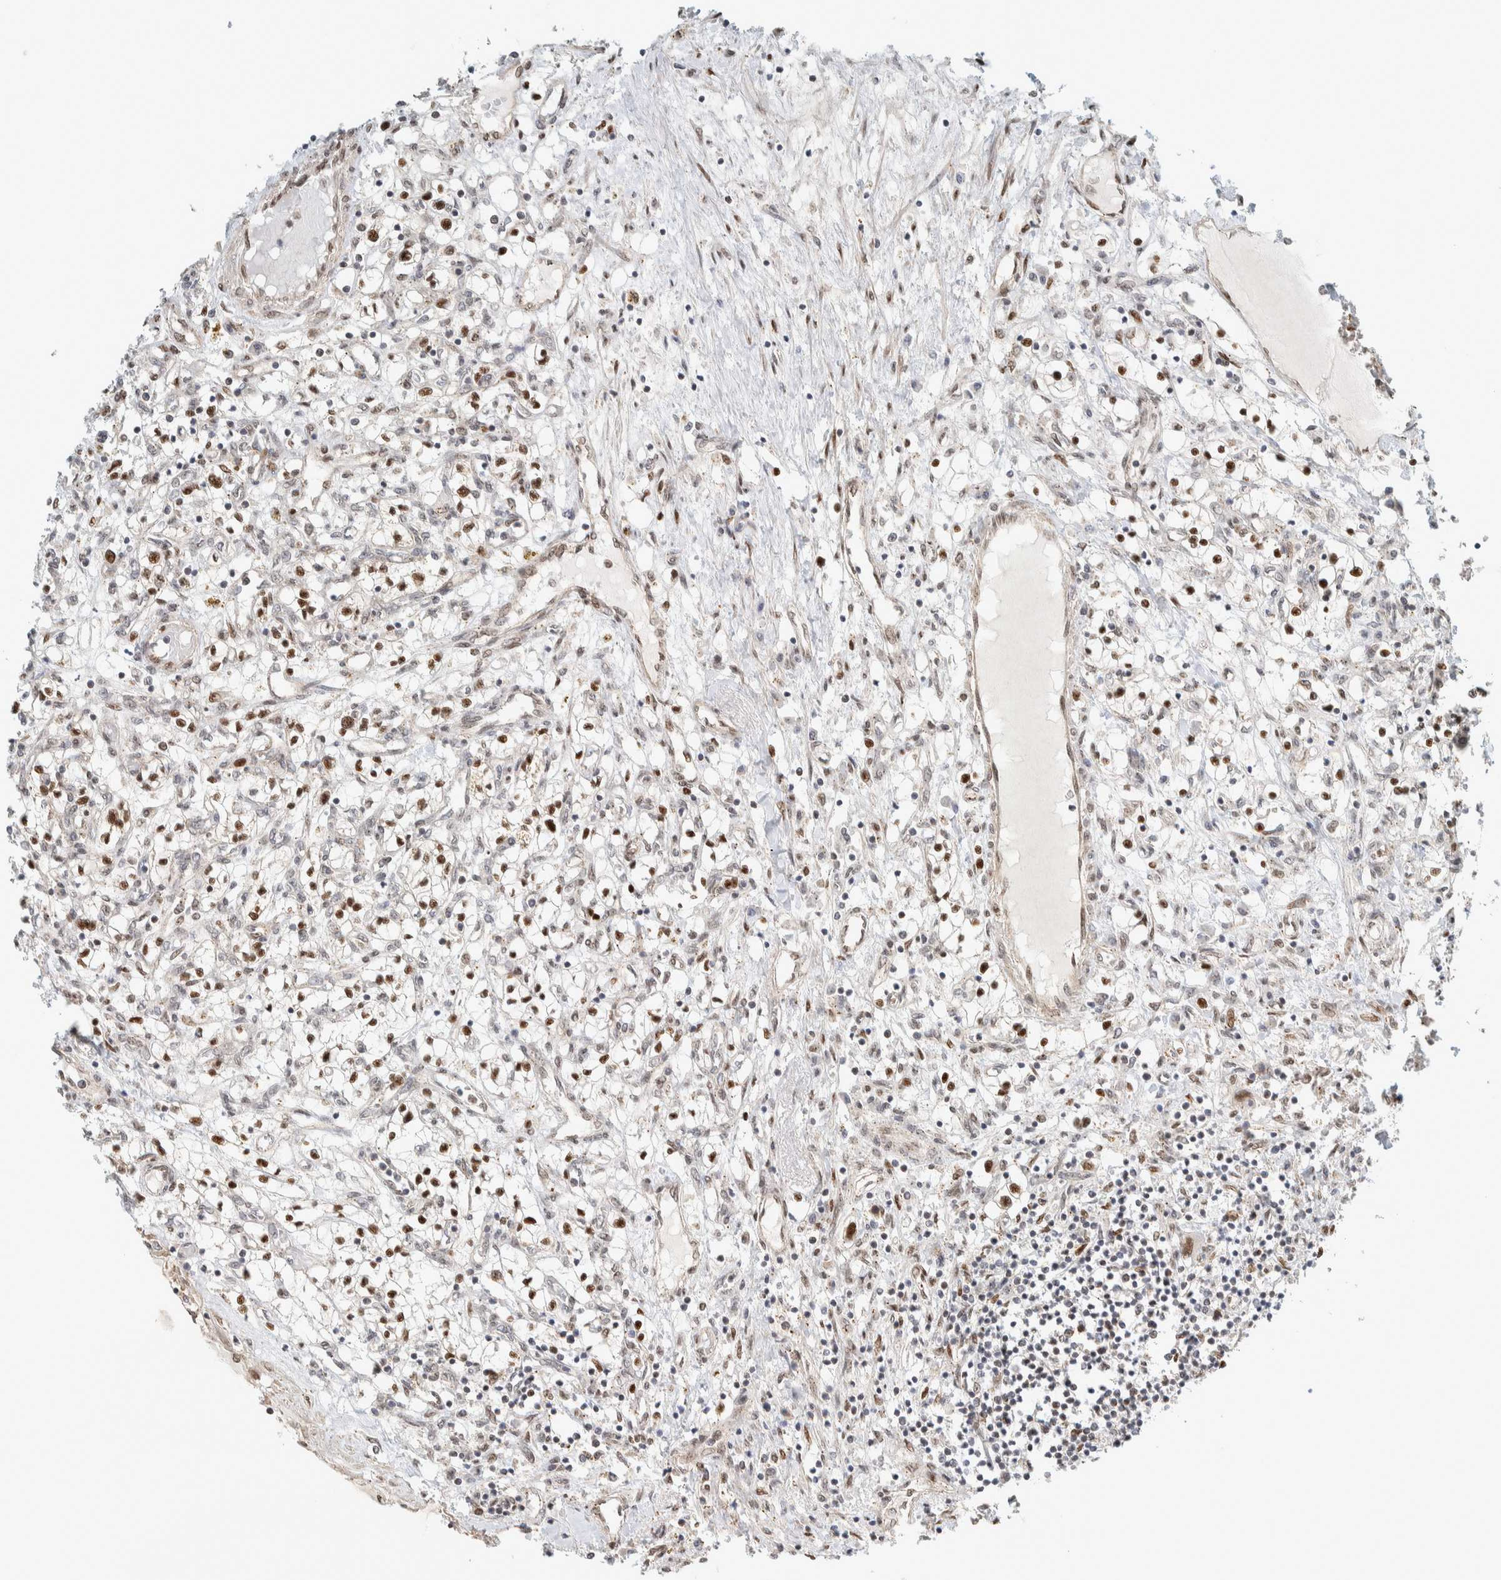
{"staining": {"intensity": "moderate", "quantity": "25%-75%", "location": "cytoplasmic/membranous,nuclear"}, "tissue": "renal cancer", "cell_type": "Tumor cells", "image_type": "cancer", "snomed": [{"axis": "morphology", "description": "Adenocarcinoma, NOS"}, {"axis": "topography", "description": "Kidney"}], "caption": "Tumor cells demonstrate medium levels of moderate cytoplasmic/membranous and nuclear staining in approximately 25%-75% of cells in human renal cancer.", "gene": "TFE3", "patient": {"sex": "male", "age": 68}}